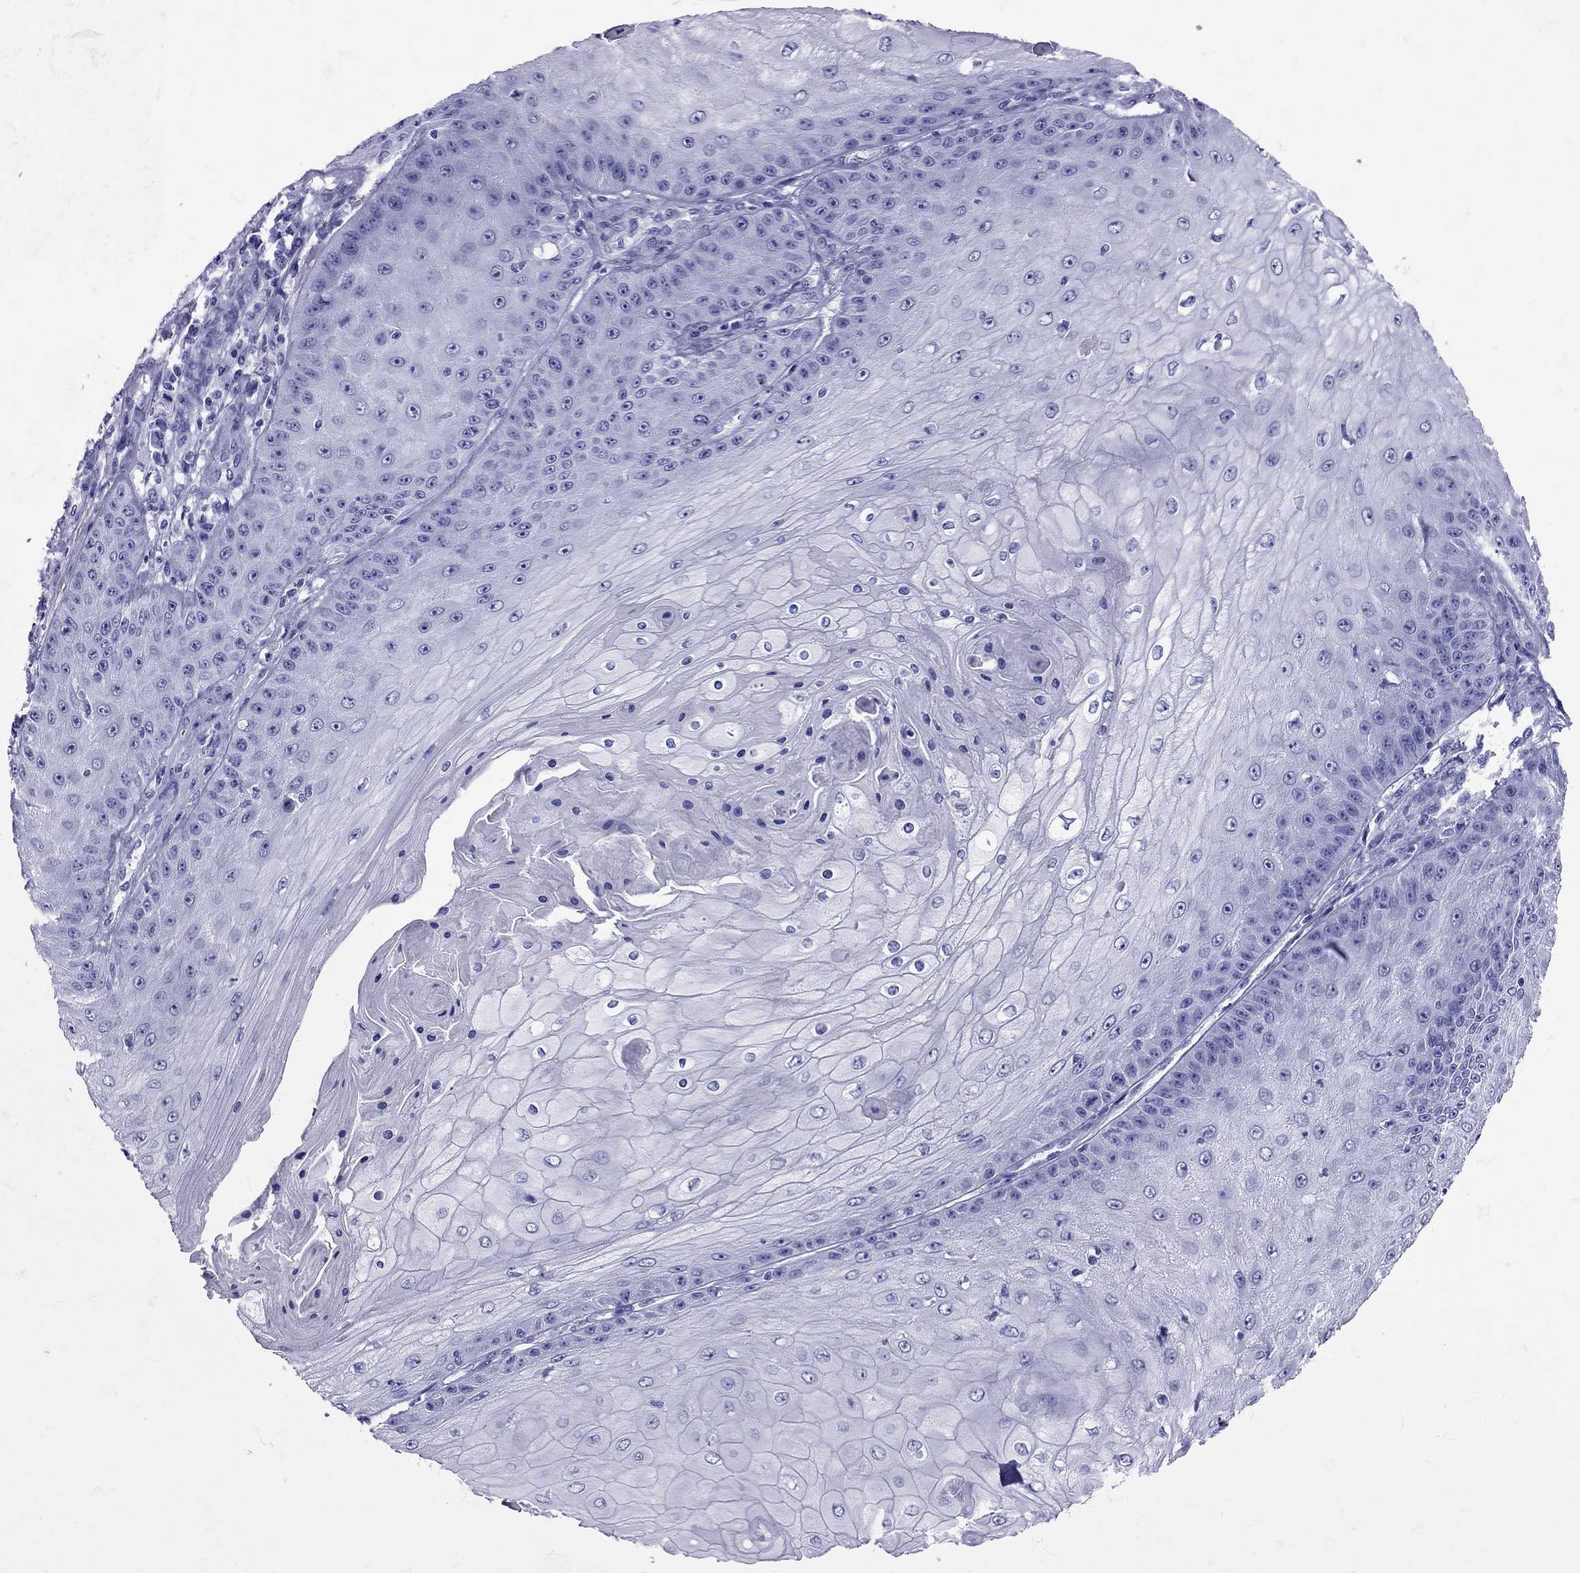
{"staining": {"intensity": "negative", "quantity": "none", "location": "none"}, "tissue": "skin cancer", "cell_type": "Tumor cells", "image_type": "cancer", "snomed": [{"axis": "morphology", "description": "Squamous cell carcinoma, NOS"}, {"axis": "topography", "description": "Skin"}], "caption": "The image exhibits no significant staining in tumor cells of skin cancer.", "gene": "AVP", "patient": {"sex": "male", "age": 70}}